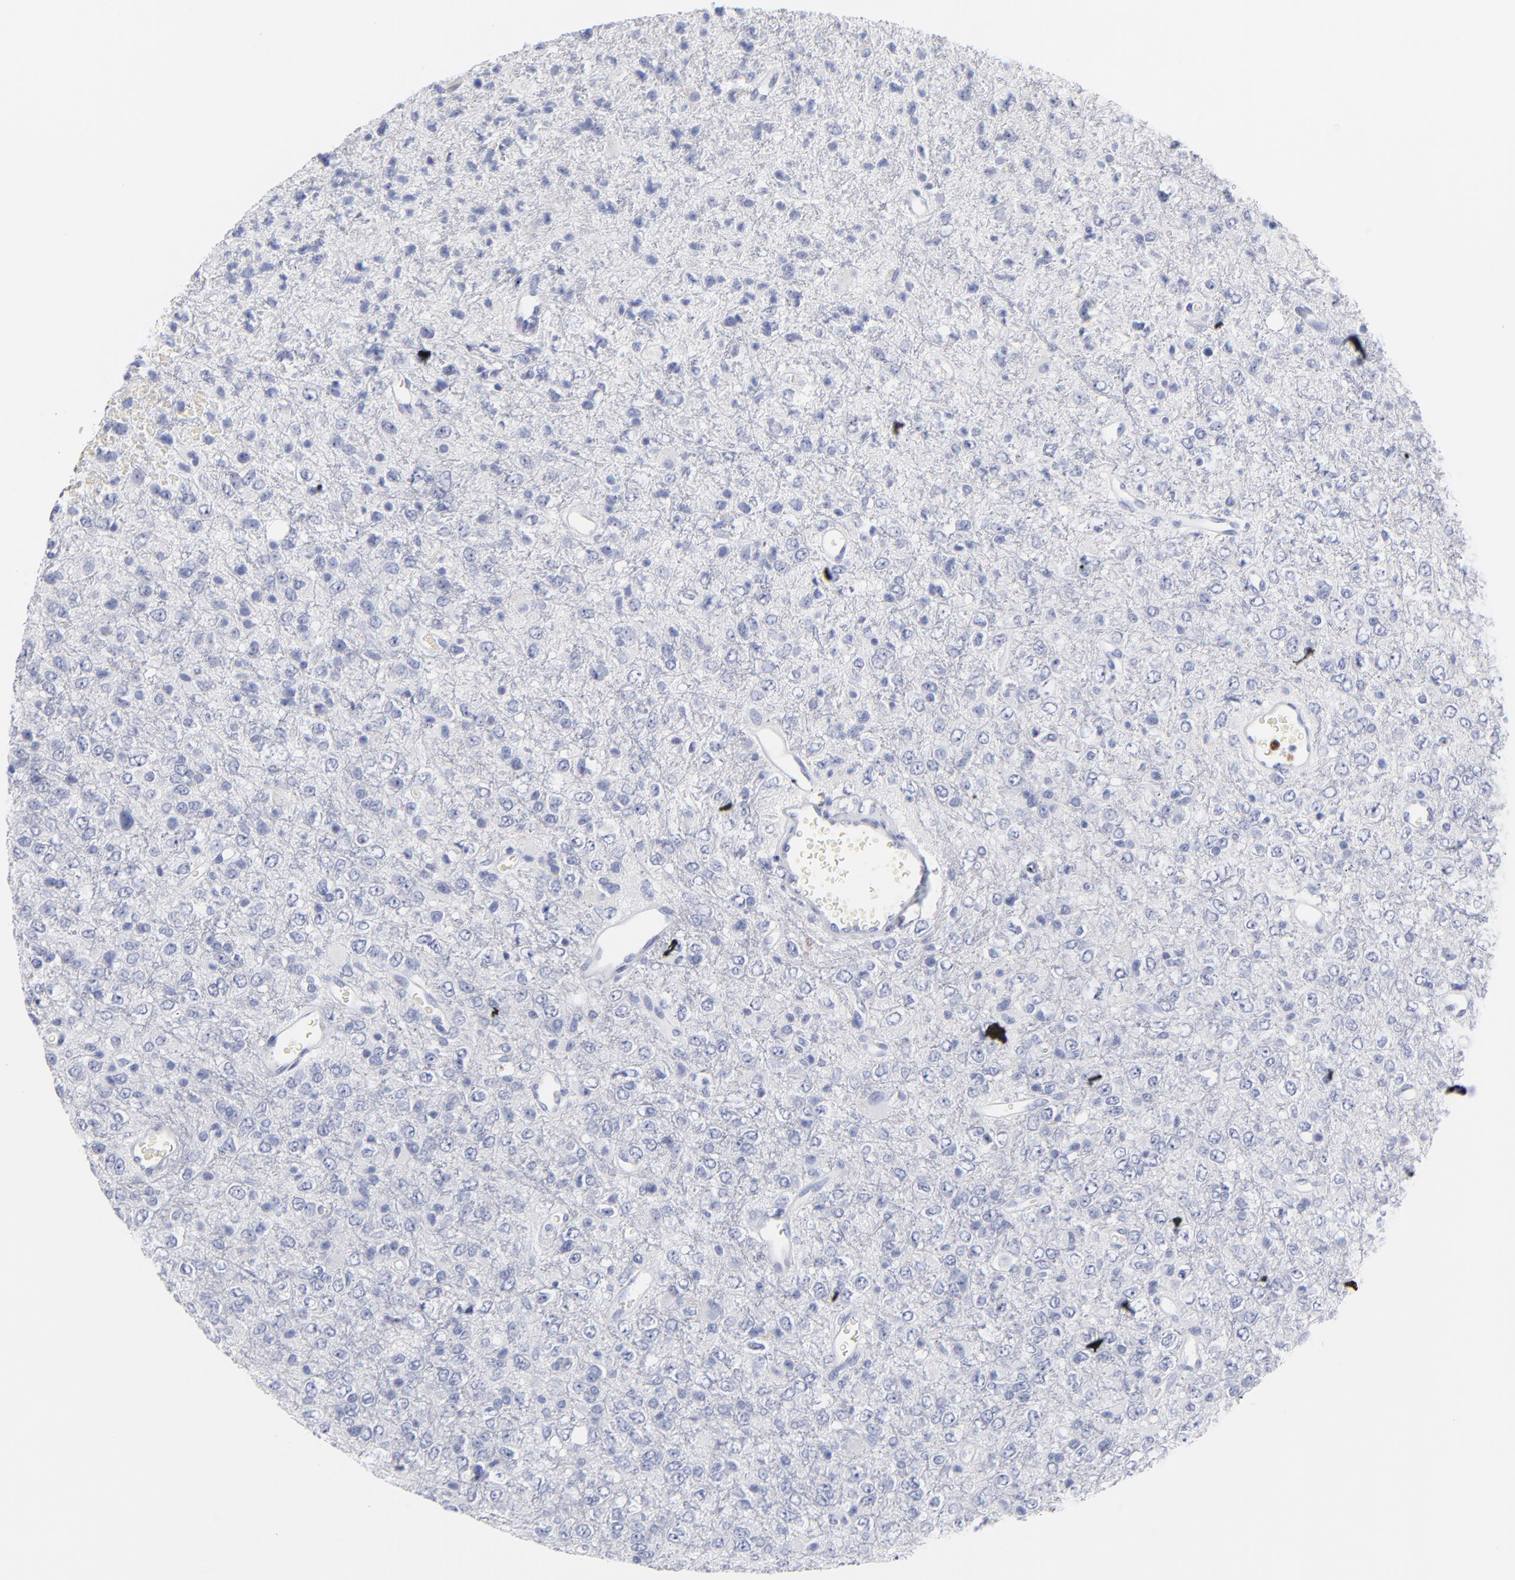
{"staining": {"intensity": "negative", "quantity": "none", "location": "none"}, "tissue": "glioma", "cell_type": "Tumor cells", "image_type": "cancer", "snomed": [{"axis": "morphology", "description": "Glioma, malignant, High grade"}, {"axis": "topography", "description": "pancreas cauda"}], "caption": "Glioma stained for a protein using IHC displays no staining tumor cells.", "gene": "ARG1", "patient": {"sex": "male", "age": 60}}